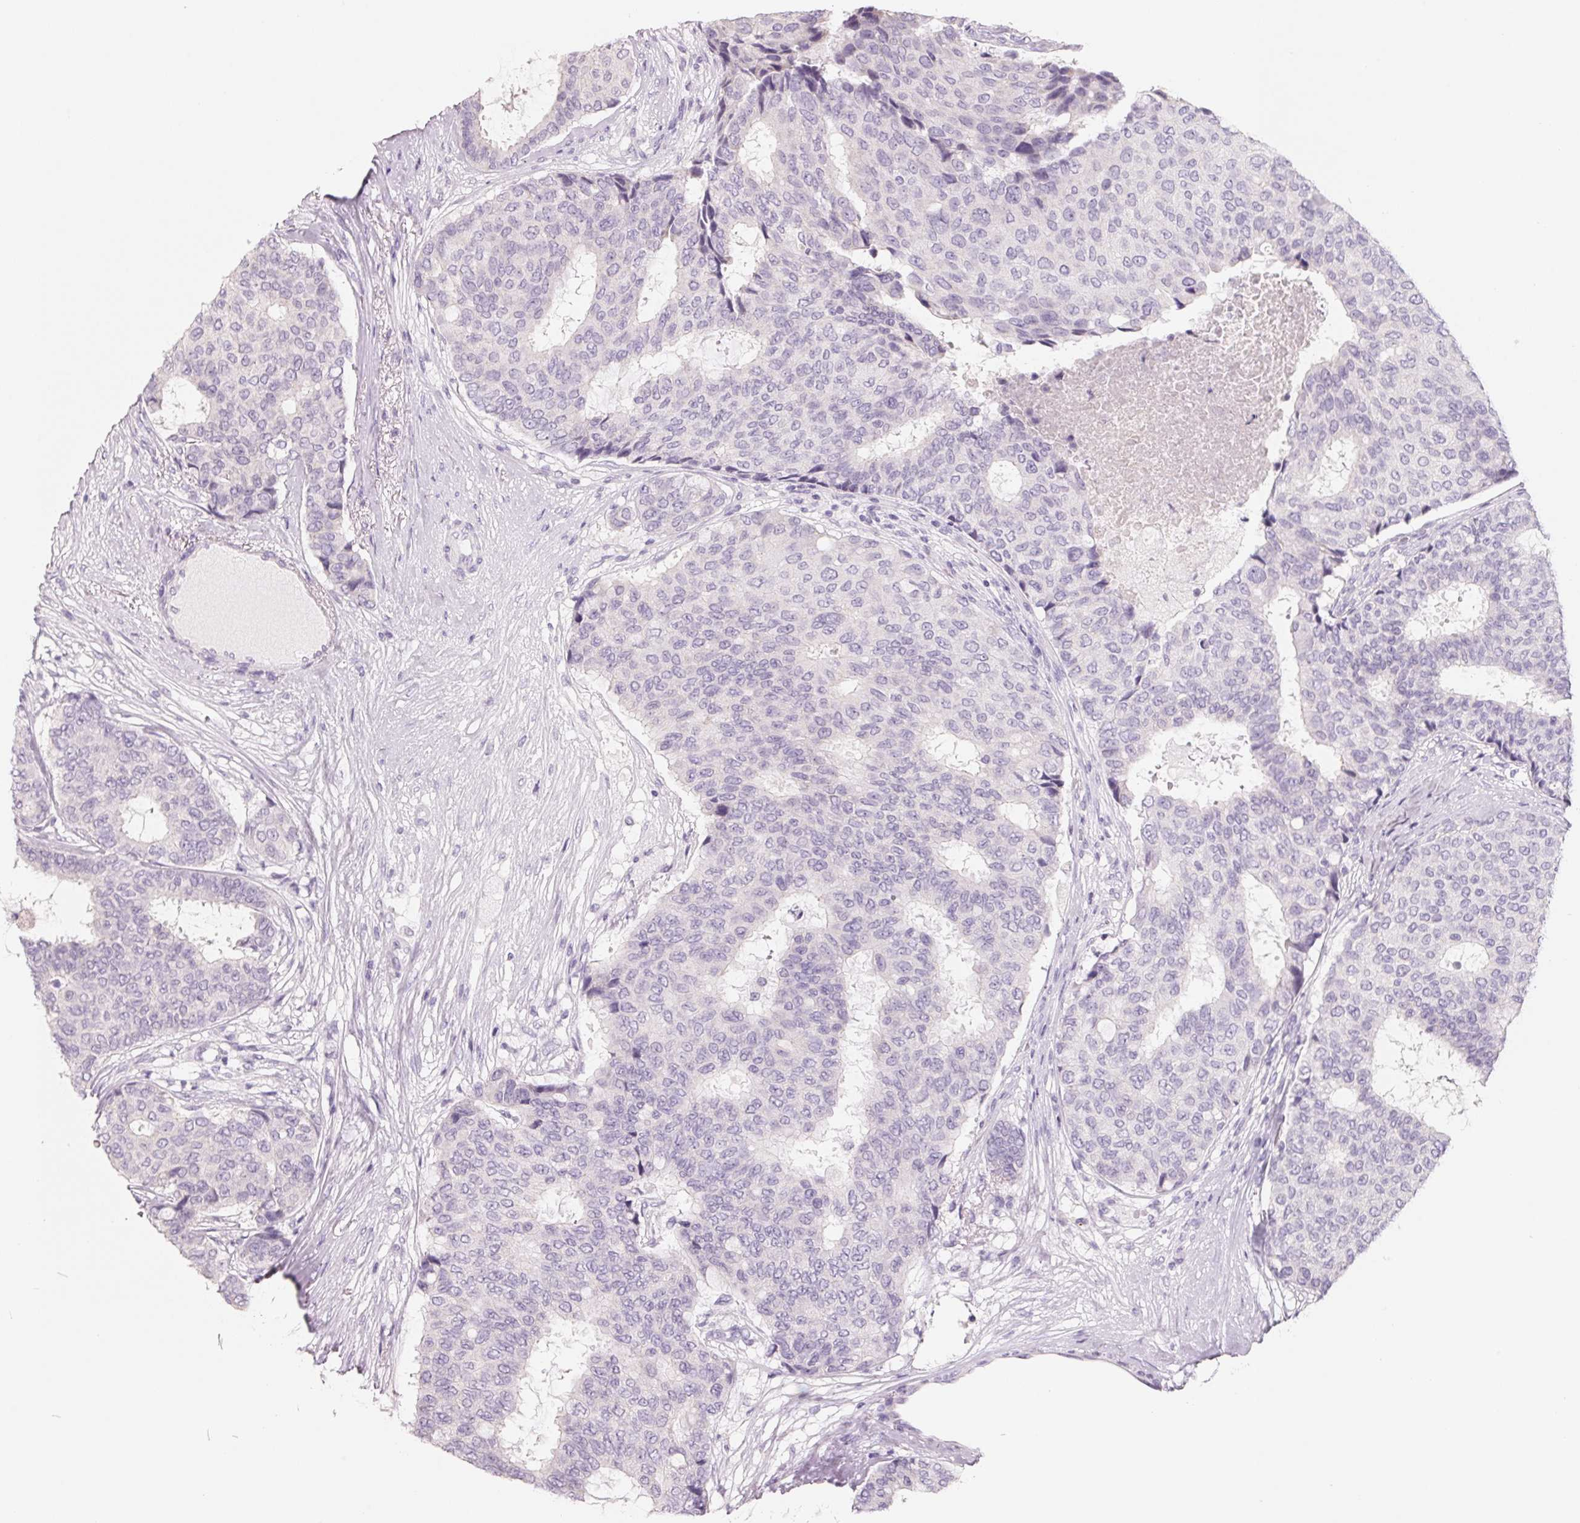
{"staining": {"intensity": "negative", "quantity": "none", "location": "none"}, "tissue": "breast cancer", "cell_type": "Tumor cells", "image_type": "cancer", "snomed": [{"axis": "morphology", "description": "Duct carcinoma"}, {"axis": "topography", "description": "Breast"}], "caption": "DAB immunohistochemical staining of human breast infiltrating ductal carcinoma shows no significant staining in tumor cells.", "gene": "FTCD", "patient": {"sex": "female", "age": 75}}